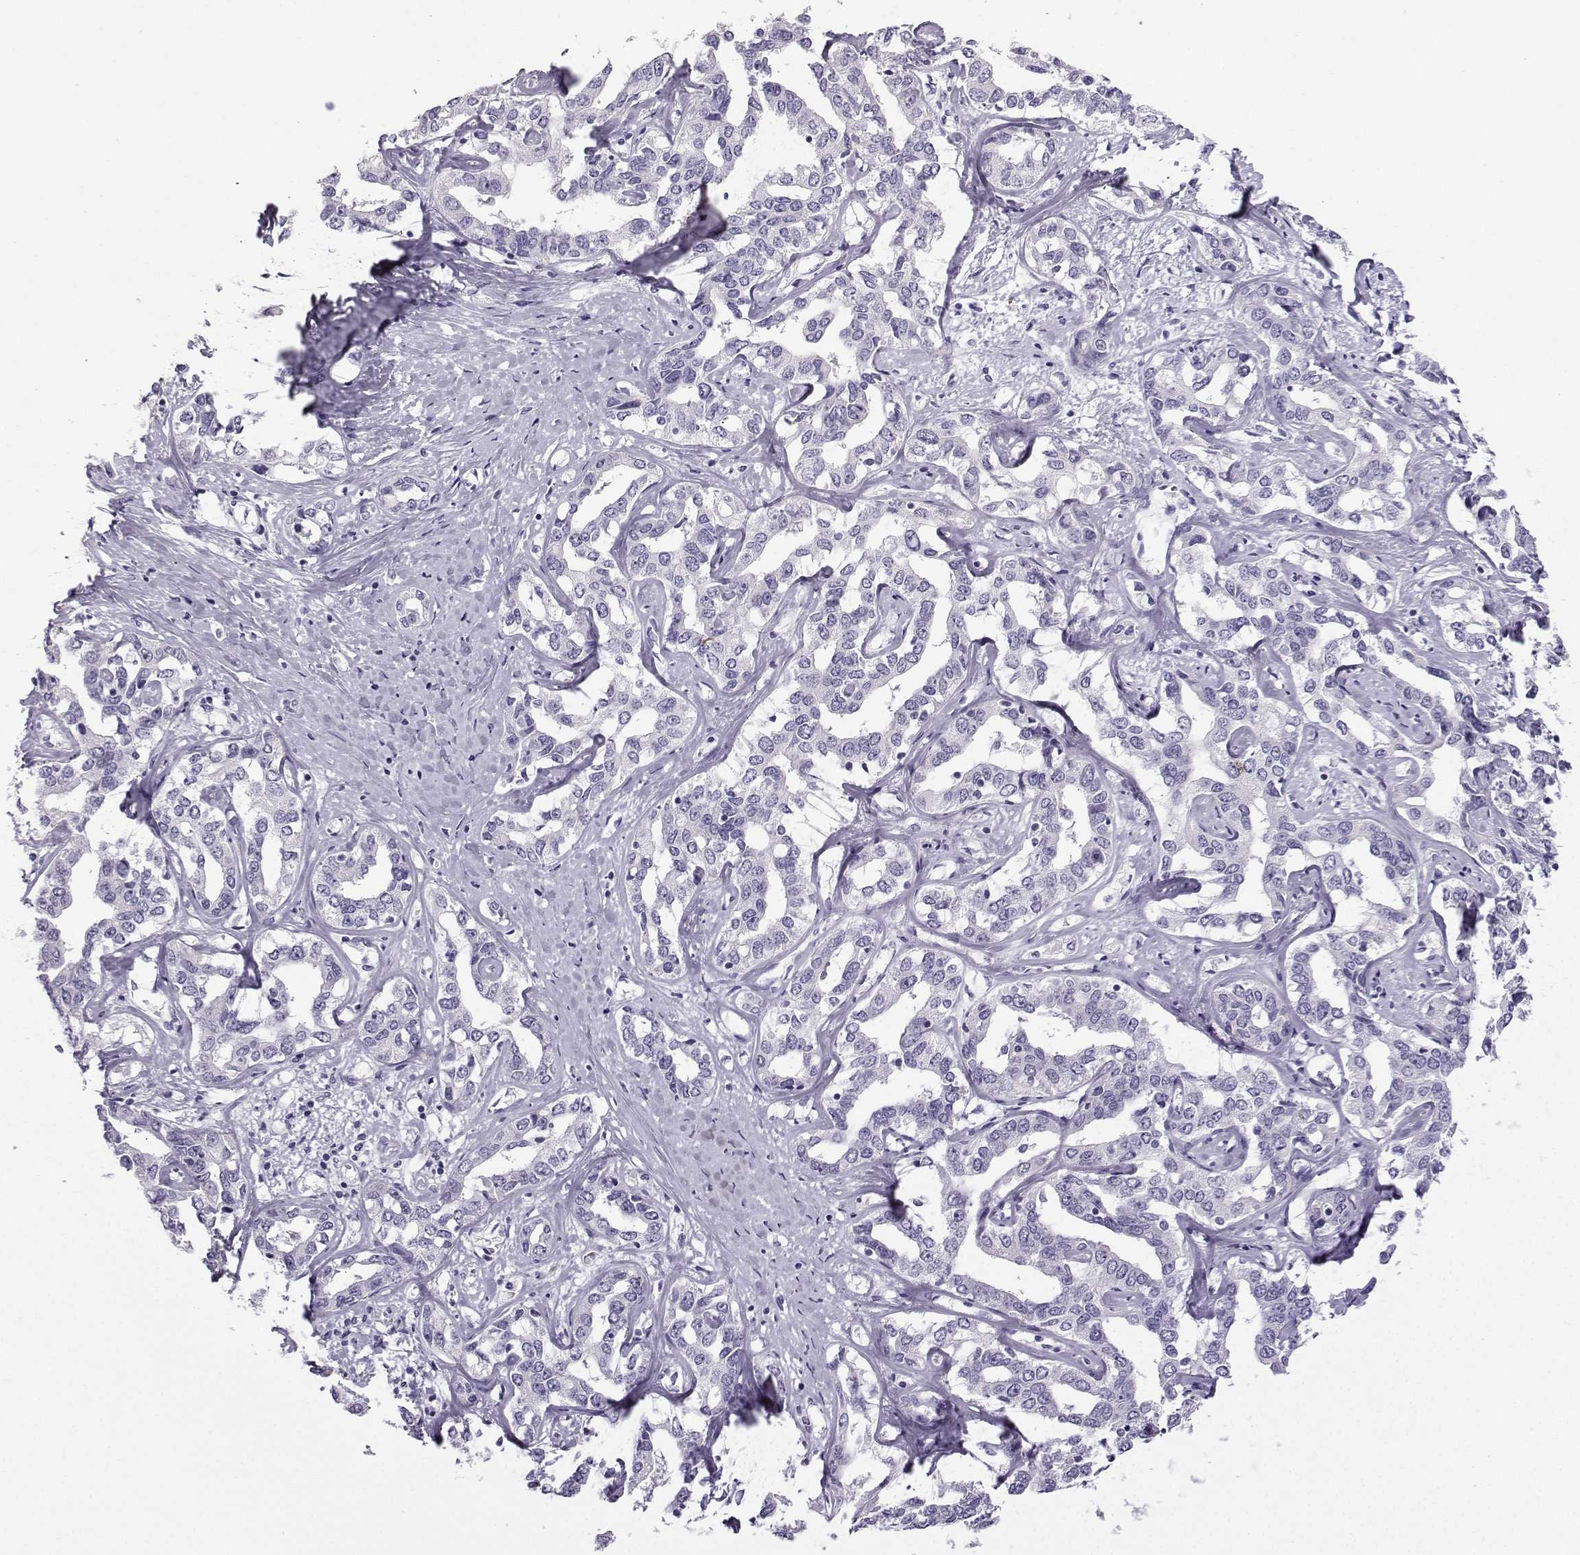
{"staining": {"intensity": "negative", "quantity": "none", "location": "none"}, "tissue": "liver cancer", "cell_type": "Tumor cells", "image_type": "cancer", "snomed": [{"axis": "morphology", "description": "Cholangiocarcinoma"}, {"axis": "topography", "description": "Liver"}], "caption": "An IHC histopathology image of liver cancer is shown. There is no staining in tumor cells of liver cancer.", "gene": "ZBTB8B", "patient": {"sex": "male", "age": 59}}